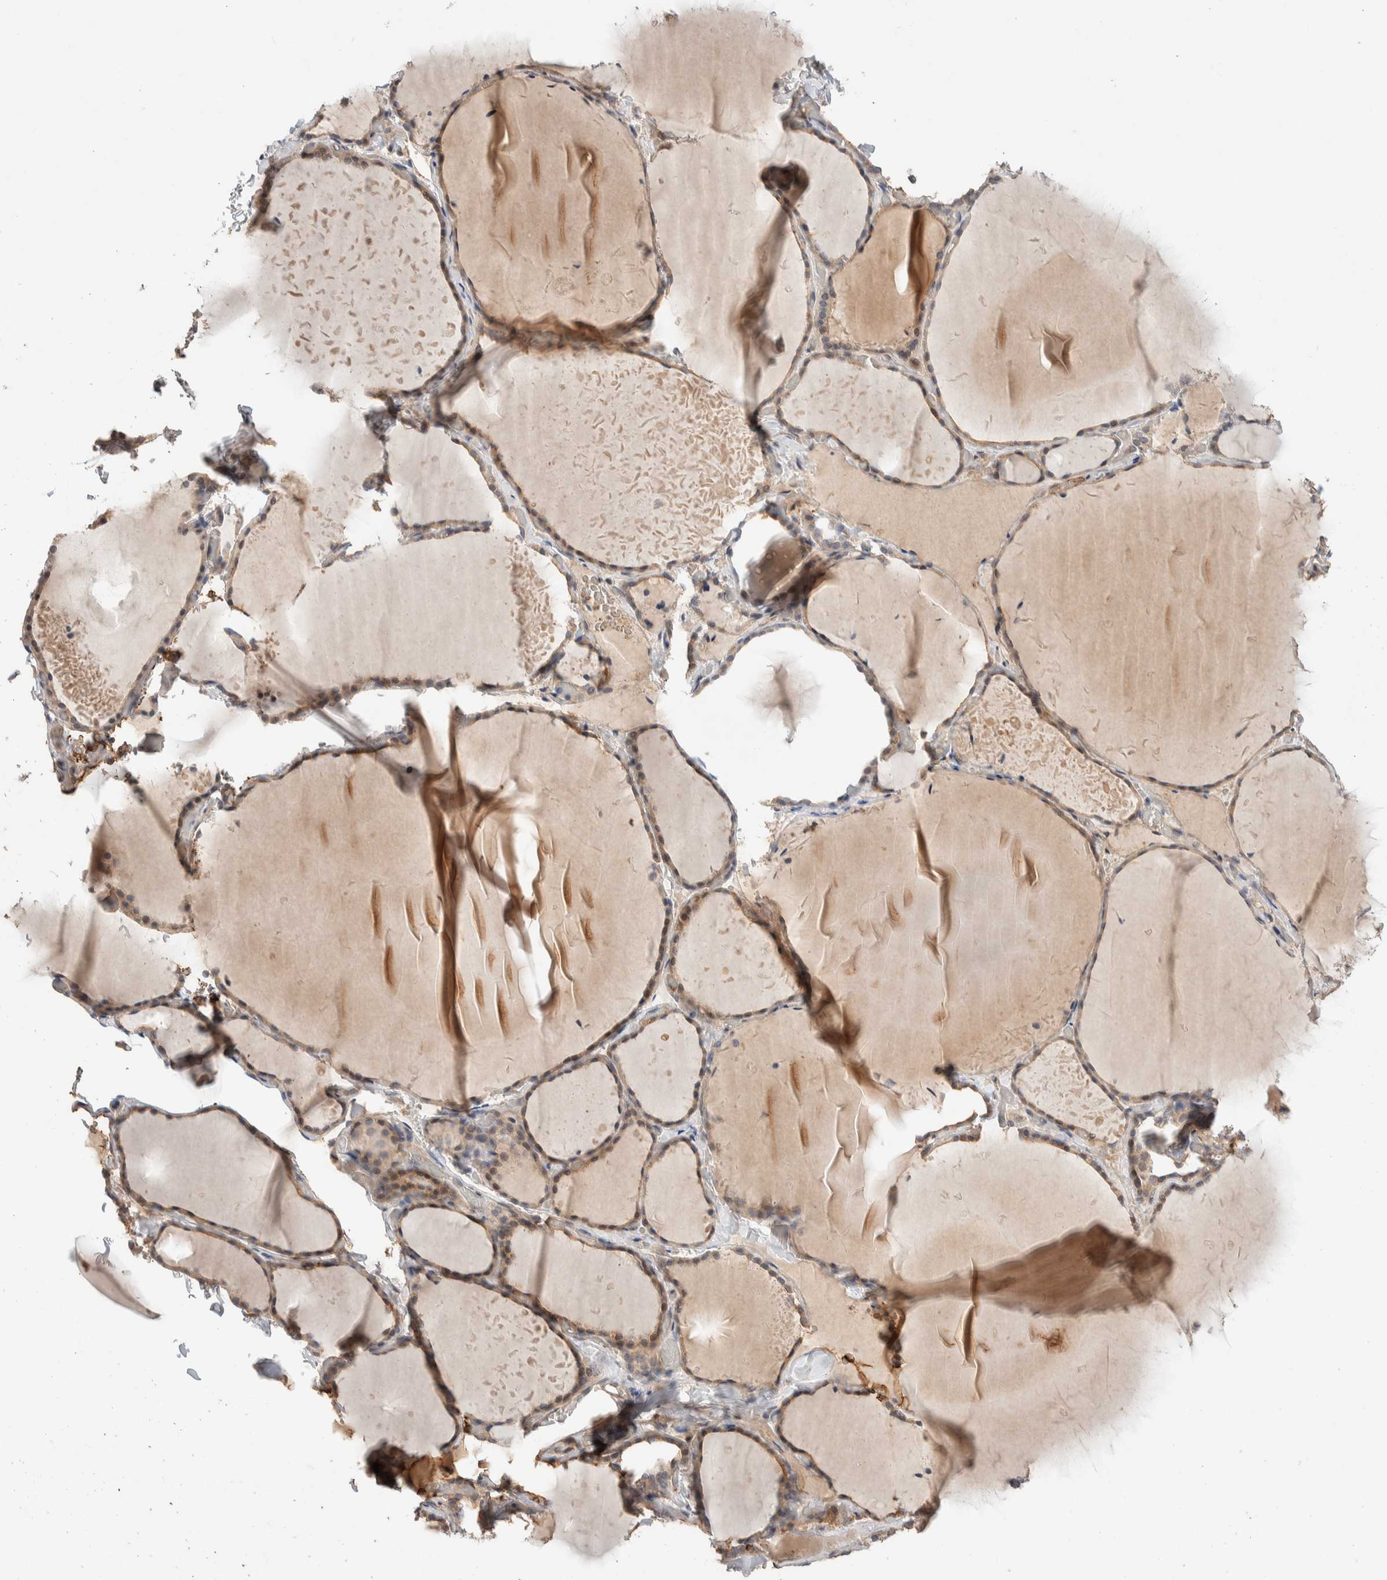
{"staining": {"intensity": "weak", "quantity": ">75%", "location": "cytoplasmic/membranous"}, "tissue": "thyroid gland", "cell_type": "Glandular cells", "image_type": "normal", "snomed": [{"axis": "morphology", "description": "Normal tissue, NOS"}, {"axis": "topography", "description": "Thyroid gland"}], "caption": "High-power microscopy captured an IHC image of benign thyroid gland, revealing weak cytoplasmic/membranous expression in about >75% of glandular cells.", "gene": "WDR91", "patient": {"sex": "female", "age": 22}}